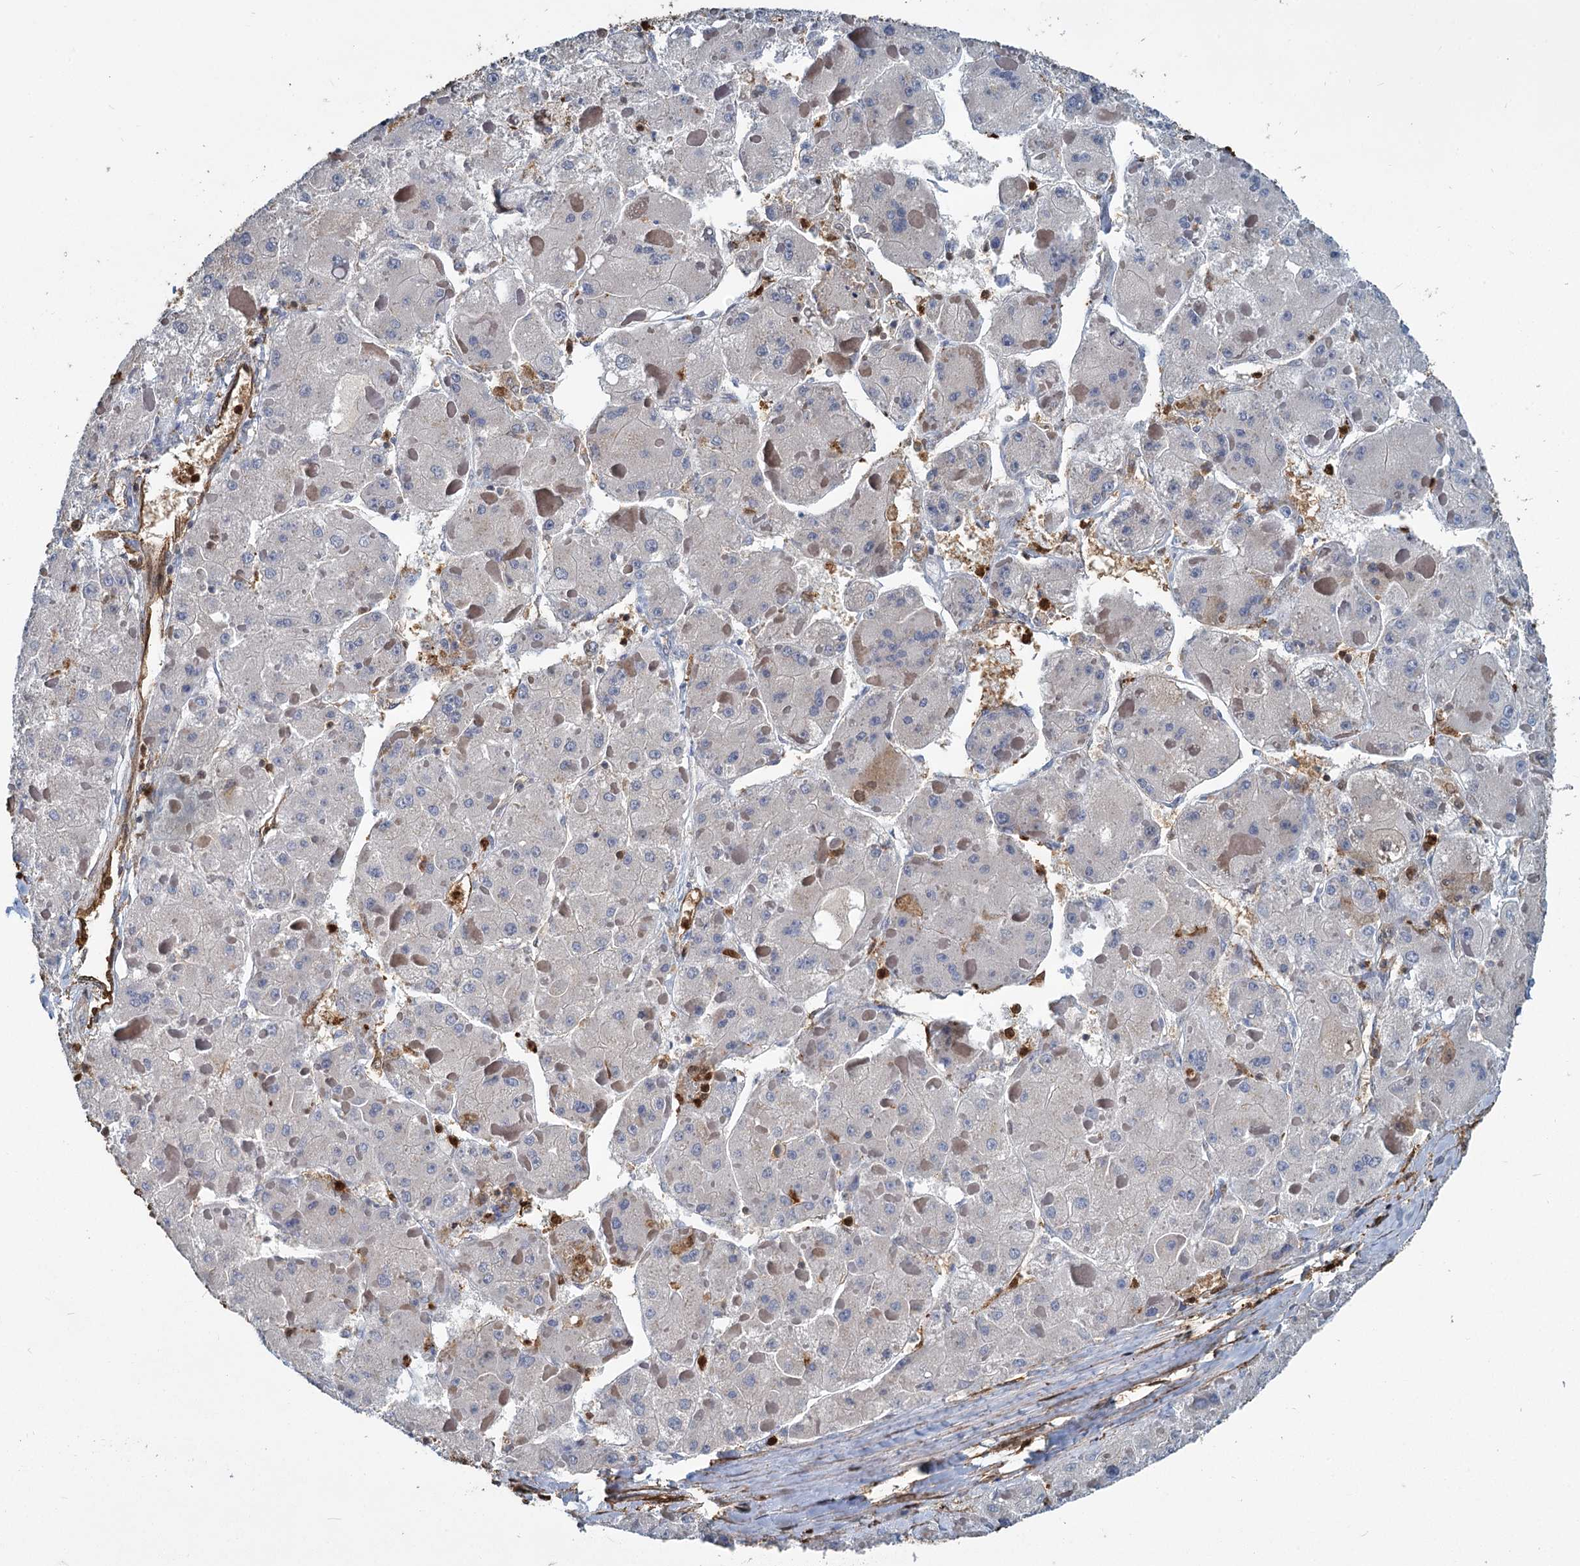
{"staining": {"intensity": "negative", "quantity": "none", "location": "none"}, "tissue": "liver cancer", "cell_type": "Tumor cells", "image_type": "cancer", "snomed": [{"axis": "morphology", "description": "Carcinoma, Hepatocellular, NOS"}, {"axis": "topography", "description": "Liver"}], "caption": "This is an IHC histopathology image of hepatocellular carcinoma (liver). There is no expression in tumor cells.", "gene": "S100A6", "patient": {"sex": "female", "age": 73}}